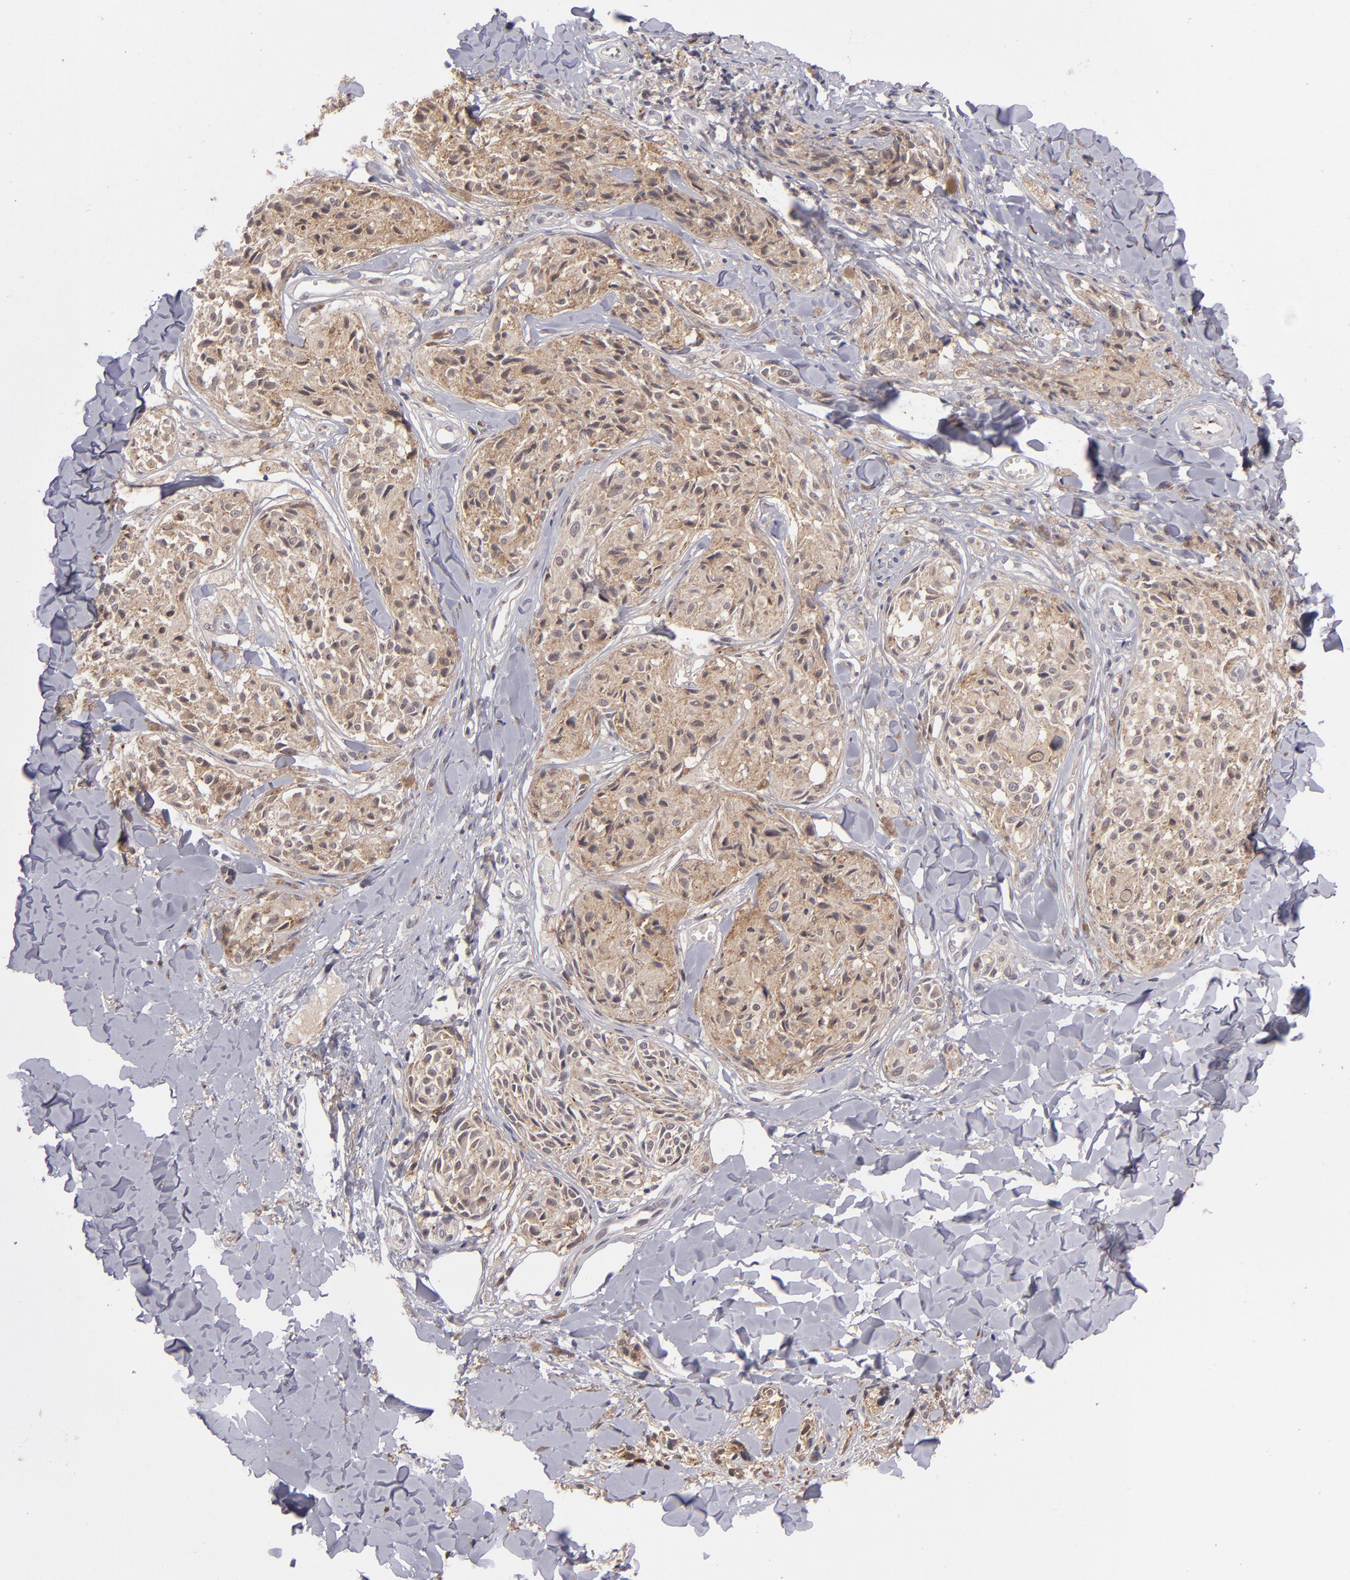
{"staining": {"intensity": "moderate", "quantity": "25%-75%", "location": "cytoplasmic/membranous"}, "tissue": "melanoma", "cell_type": "Tumor cells", "image_type": "cancer", "snomed": [{"axis": "morphology", "description": "Malignant melanoma, Metastatic site"}, {"axis": "topography", "description": "Skin"}], "caption": "This photomicrograph demonstrates IHC staining of human melanoma, with medium moderate cytoplasmic/membranous staining in approximately 25%-75% of tumor cells.", "gene": "ZFYVE1", "patient": {"sex": "female", "age": 66}}